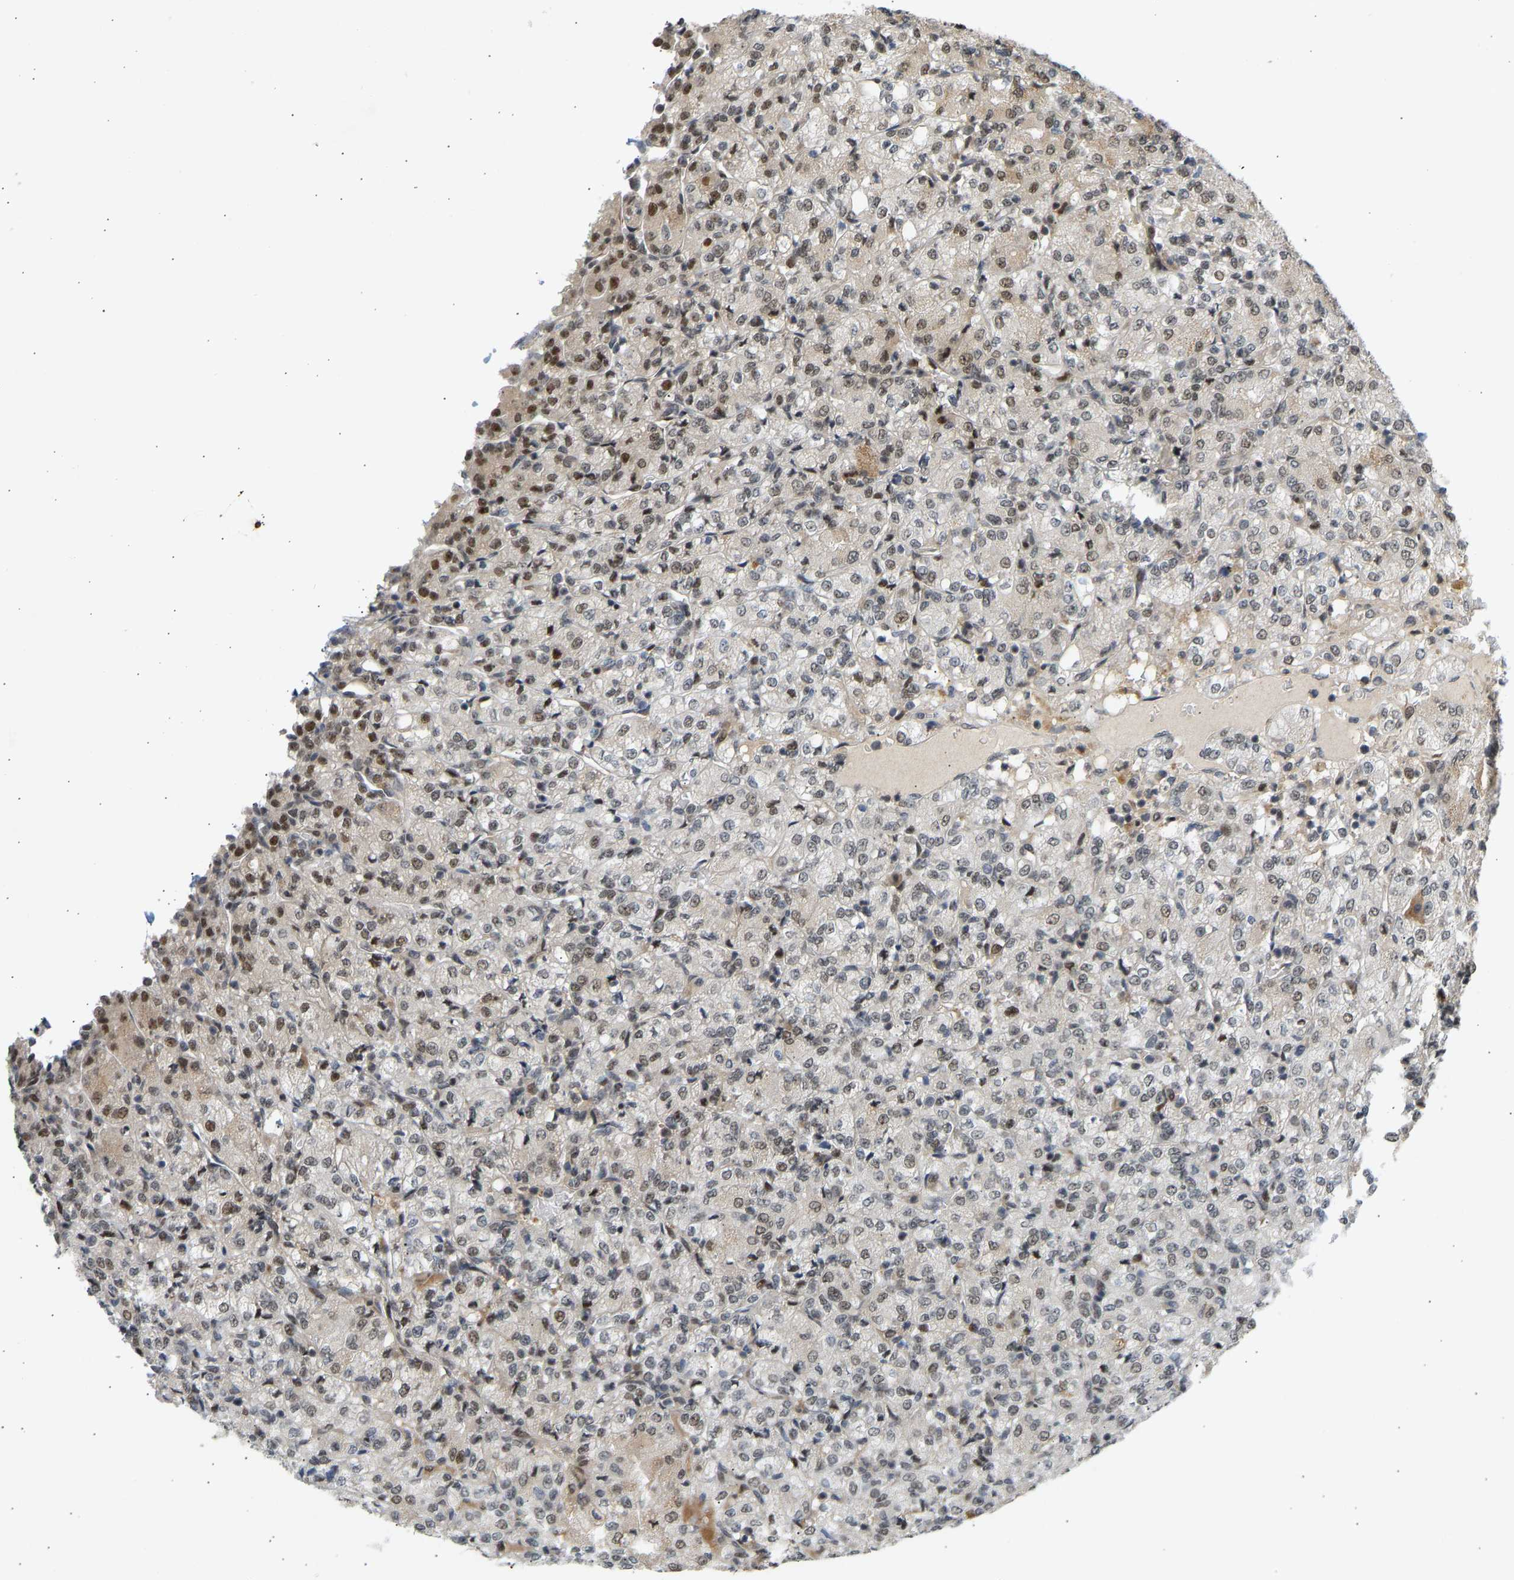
{"staining": {"intensity": "weak", "quantity": "25%-75%", "location": "nuclear"}, "tissue": "renal cancer", "cell_type": "Tumor cells", "image_type": "cancer", "snomed": [{"axis": "morphology", "description": "Adenocarcinoma, NOS"}, {"axis": "topography", "description": "Kidney"}], "caption": "Immunohistochemical staining of adenocarcinoma (renal) demonstrates low levels of weak nuclear staining in about 25%-75% of tumor cells. The staining was performed using DAB (3,3'-diaminobenzidine), with brown indicating positive protein expression. Nuclei are stained blue with hematoxylin.", "gene": "BAG1", "patient": {"sex": "male", "age": 77}}